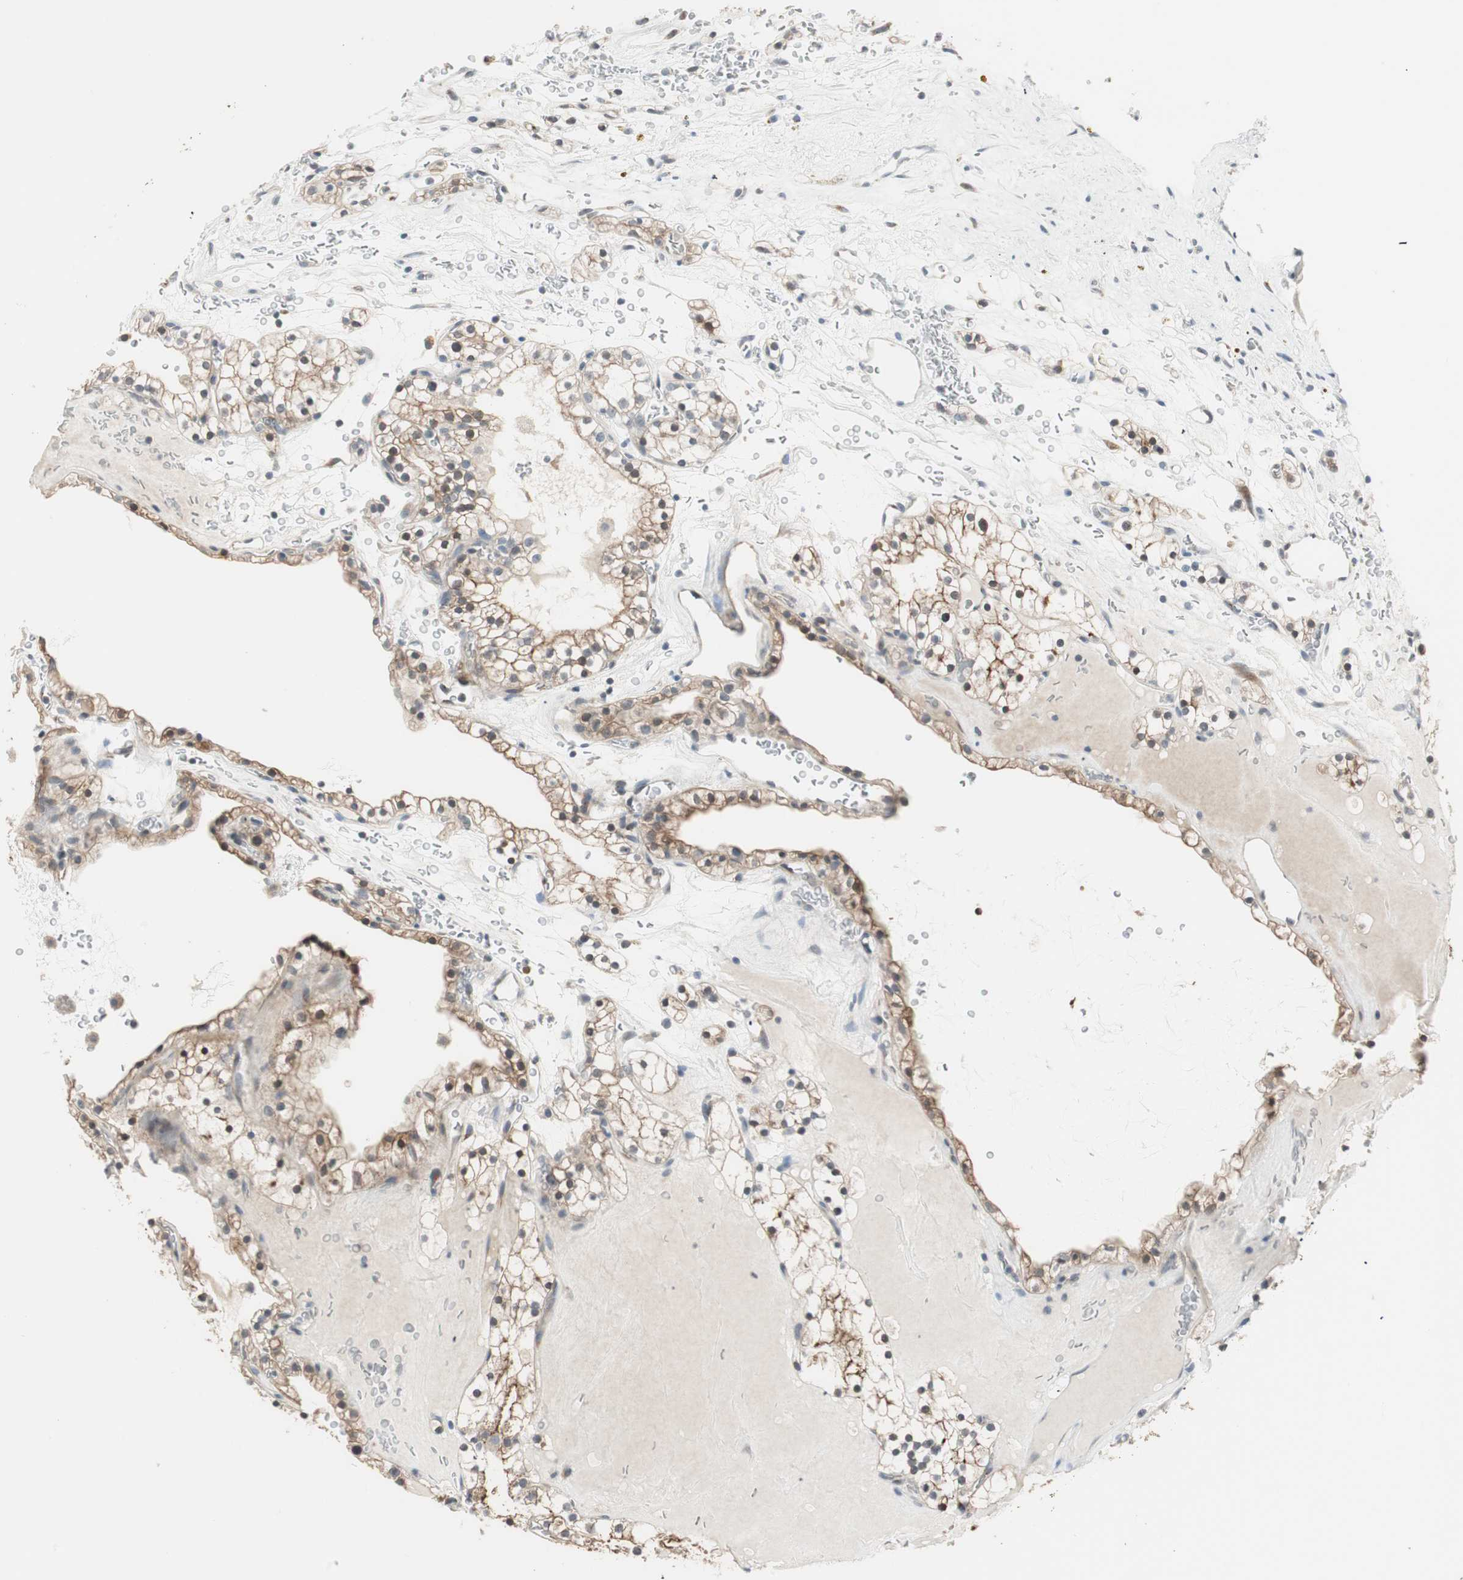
{"staining": {"intensity": "moderate", "quantity": ">75%", "location": "cytoplasmic/membranous,nuclear"}, "tissue": "renal cancer", "cell_type": "Tumor cells", "image_type": "cancer", "snomed": [{"axis": "morphology", "description": "Adenocarcinoma, NOS"}, {"axis": "topography", "description": "Kidney"}], "caption": "The immunohistochemical stain labels moderate cytoplasmic/membranous and nuclear staining in tumor cells of renal adenocarcinoma tissue.", "gene": "PDZK1", "patient": {"sex": "female", "age": 41}}